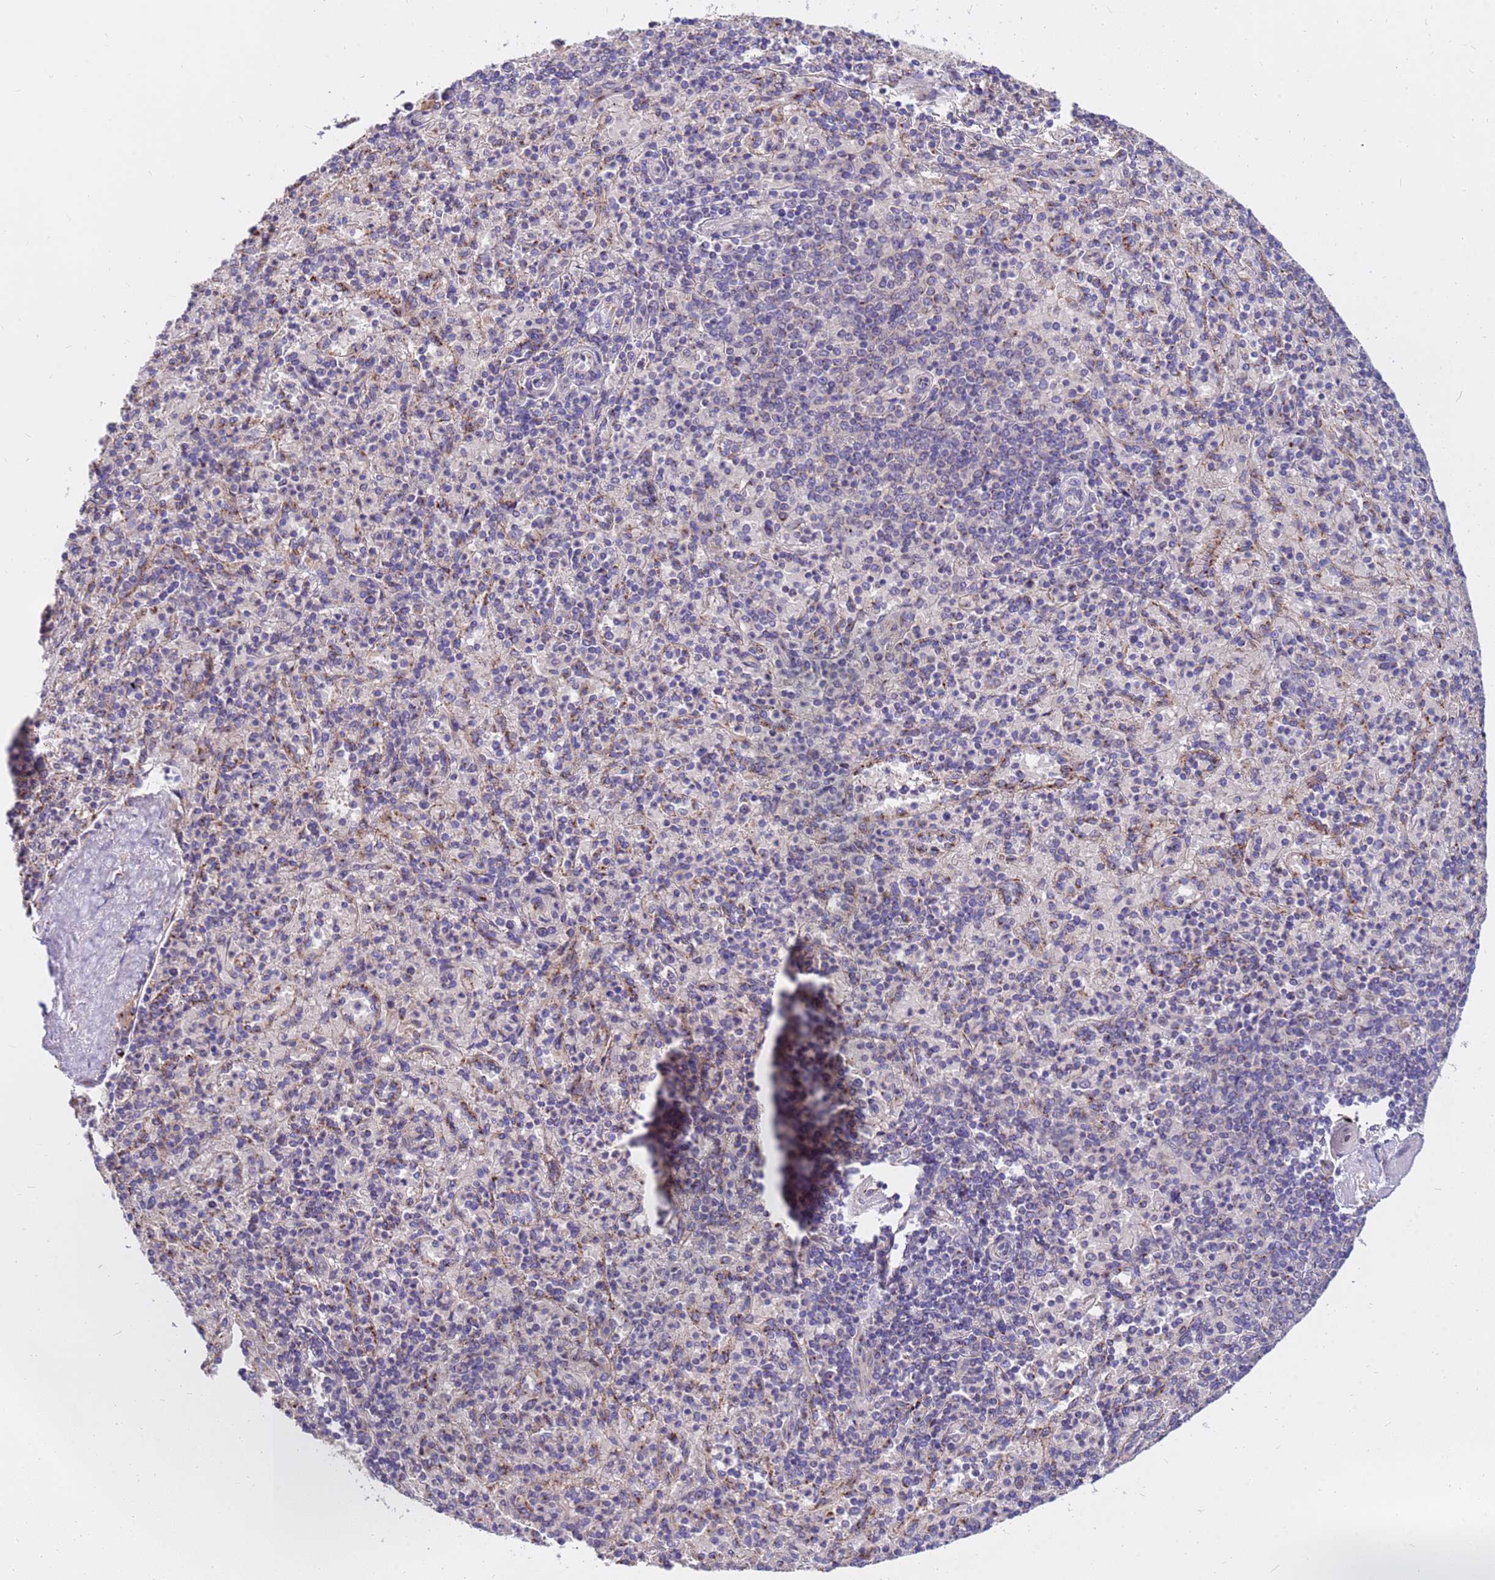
{"staining": {"intensity": "moderate", "quantity": "25%-75%", "location": "cytoplasmic/membranous"}, "tissue": "spleen", "cell_type": "Cells in red pulp", "image_type": "normal", "snomed": [{"axis": "morphology", "description": "Normal tissue, NOS"}, {"axis": "topography", "description": "Spleen"}], "caption": "This photomicrograph demonstrates IHC staining of unremarkable human spleen, with medium moderate cytoplasmic/membranous staining in about 25%-75% of cells in red pulp.", "gene": "HPS3", "patient": {"sex": "male", "age": 82}}